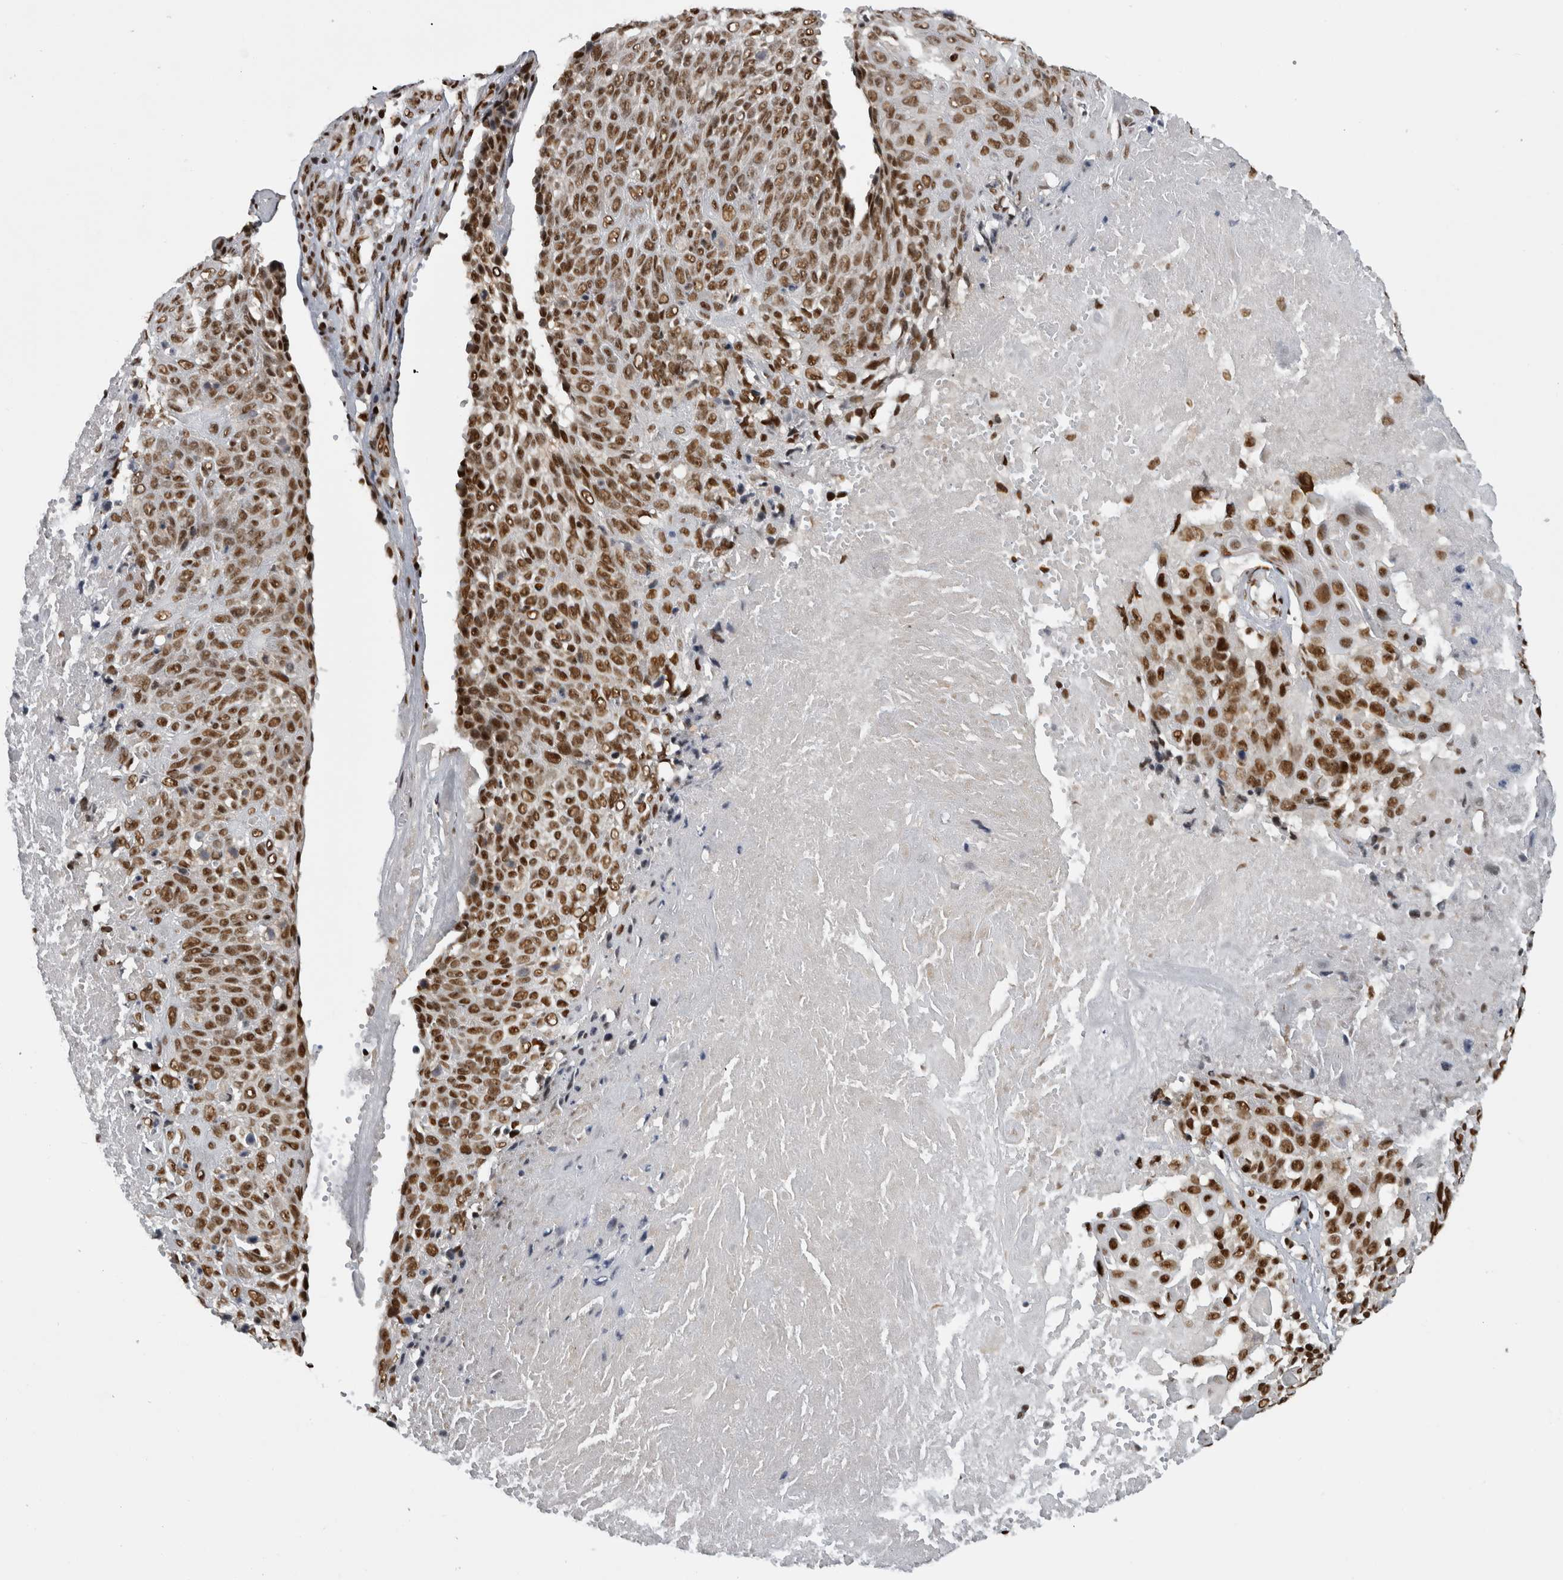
{"staining": {"intensity": "strong", "quantity": ">75%", "location": "nuclear"}, "tissue": "cervical cancer", "cell_type": "Tumor cells", "image_type": "cancer", "snomed": [{"axis": "morphology", "description": "Squamous cell carcinoma, NOS"}, {"axis": "topography", "description": "Cervix"}], "caption": "Immunohistochemical staining of cervical cancer shows strong nuclear protein staining in about >75% of tumor cells.", "gene": "ZSCAN2", "patient": {"sex": "female", "age": 74}}